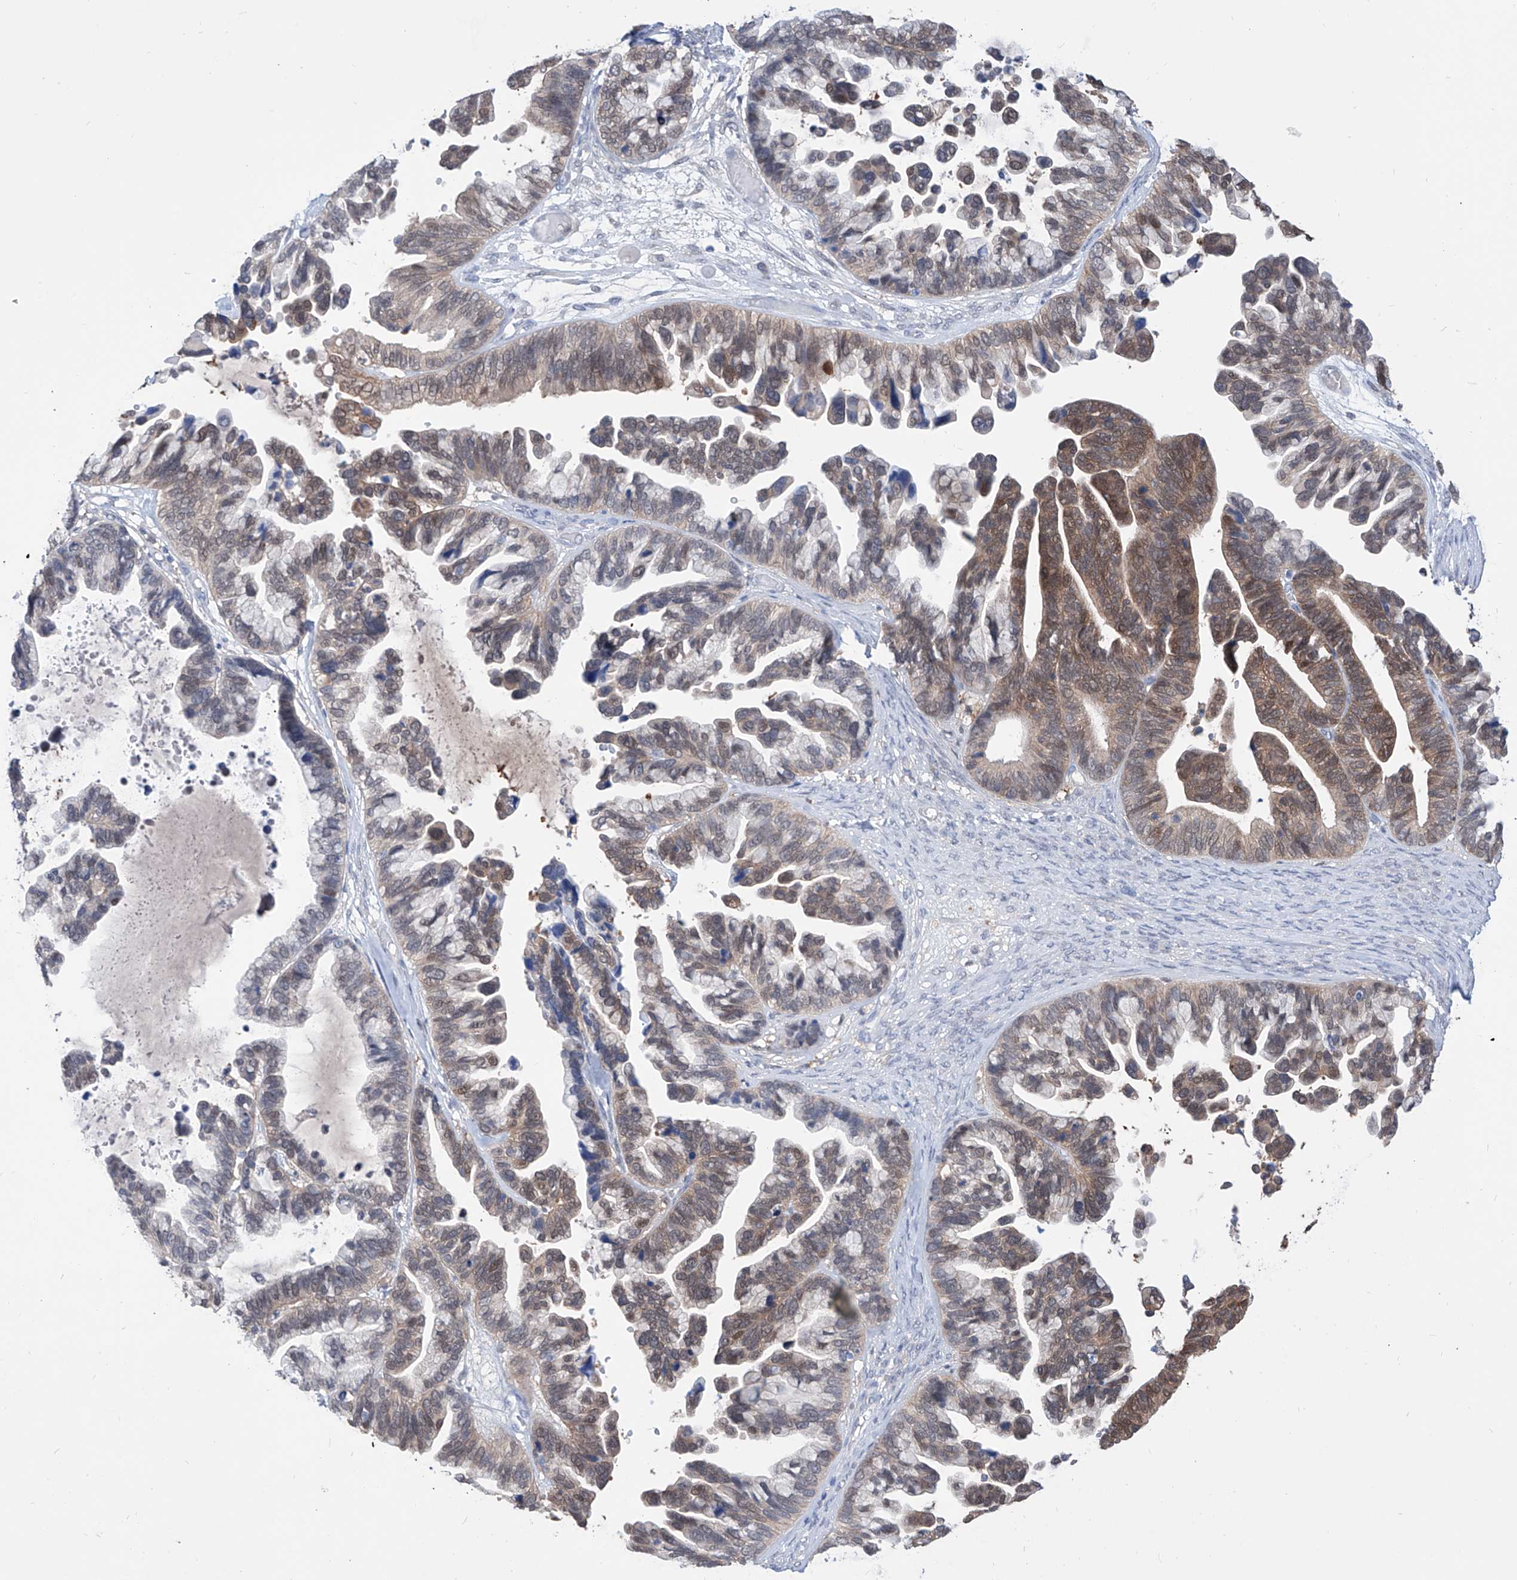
{"staining": {"intensity": "moderate", "quantity": "25%-75%", "location": "cytoplasmic/membranous,nuclear"}, "tissue": "ovarian cancer", "cell_type": "Tumor cells", "image_type": "cancer", "snomed": [{"axis": "morphology", "description": "Cystadenocarcinoma, serous, NOS"}, {"axis": "topography", "description": "Ovary"}], "caption": "There is medium levels of moderate cytoplasmic/membranous and nuclear staining in tumor cells of ovarian cancer (serous cystadenocarcinoma), as demonstrated by immunohistochemical staining (brown color).", "gene": "PDXK", "patient": {"sex": "female", "age": 56}}